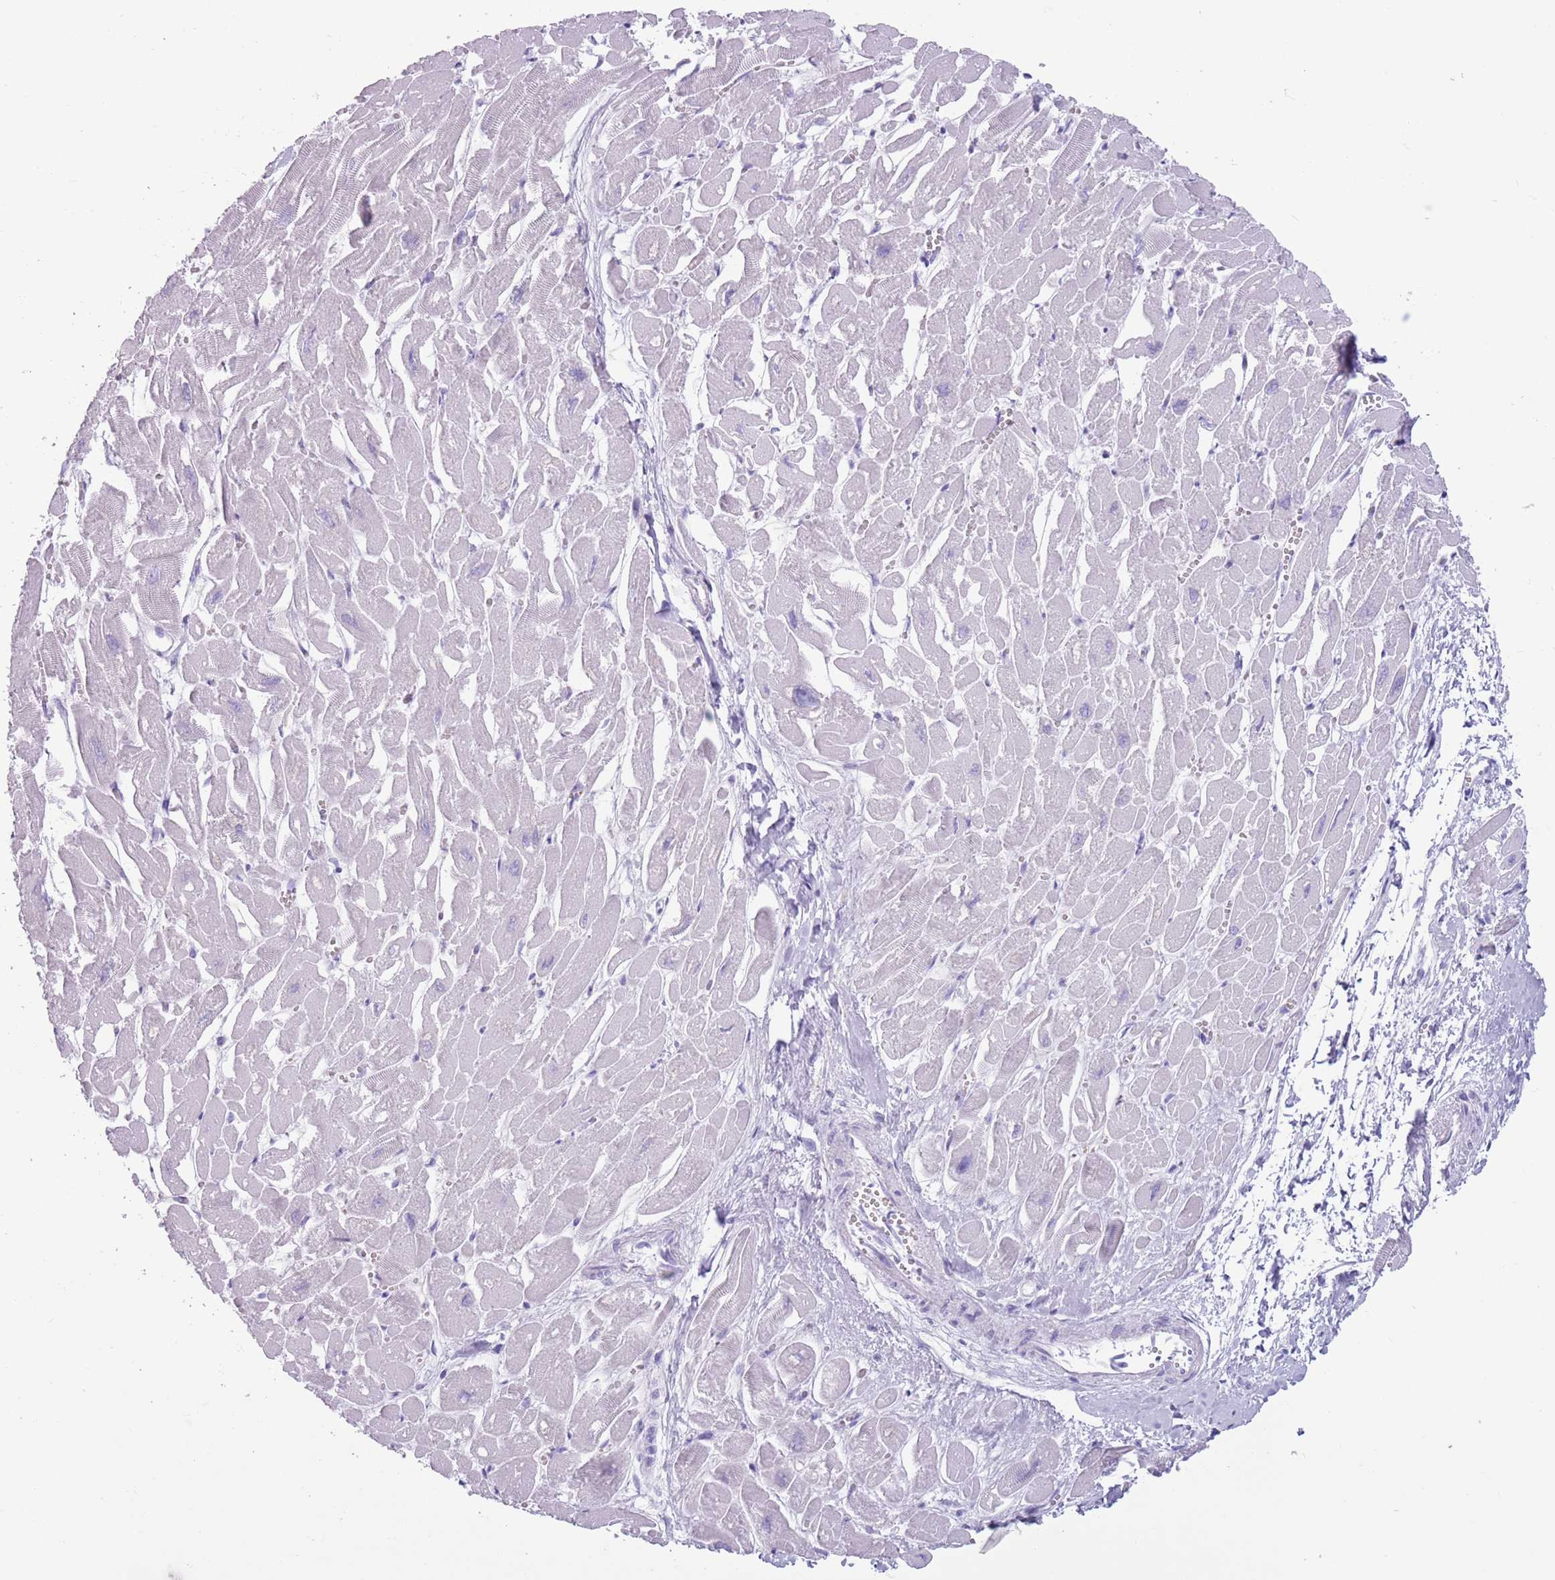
{"staining": {"intensity": "negative", "quantity": "none", "location": "none"}, "tissue": "heart muscle", "cell_type": "Cardiomyocytes", "image_type": "normal", "snomed": [{"axis": "morphology", "description": "Normal tissue, NOS"}, {"axis": "topography", "description": "Heart"}], "caption": "The histopathology image reveals no staining of cardiomyocytes in benign heart muscle.", "gene": "ENSG00000263020", "patient": {"sex": "male", "age": 54}}